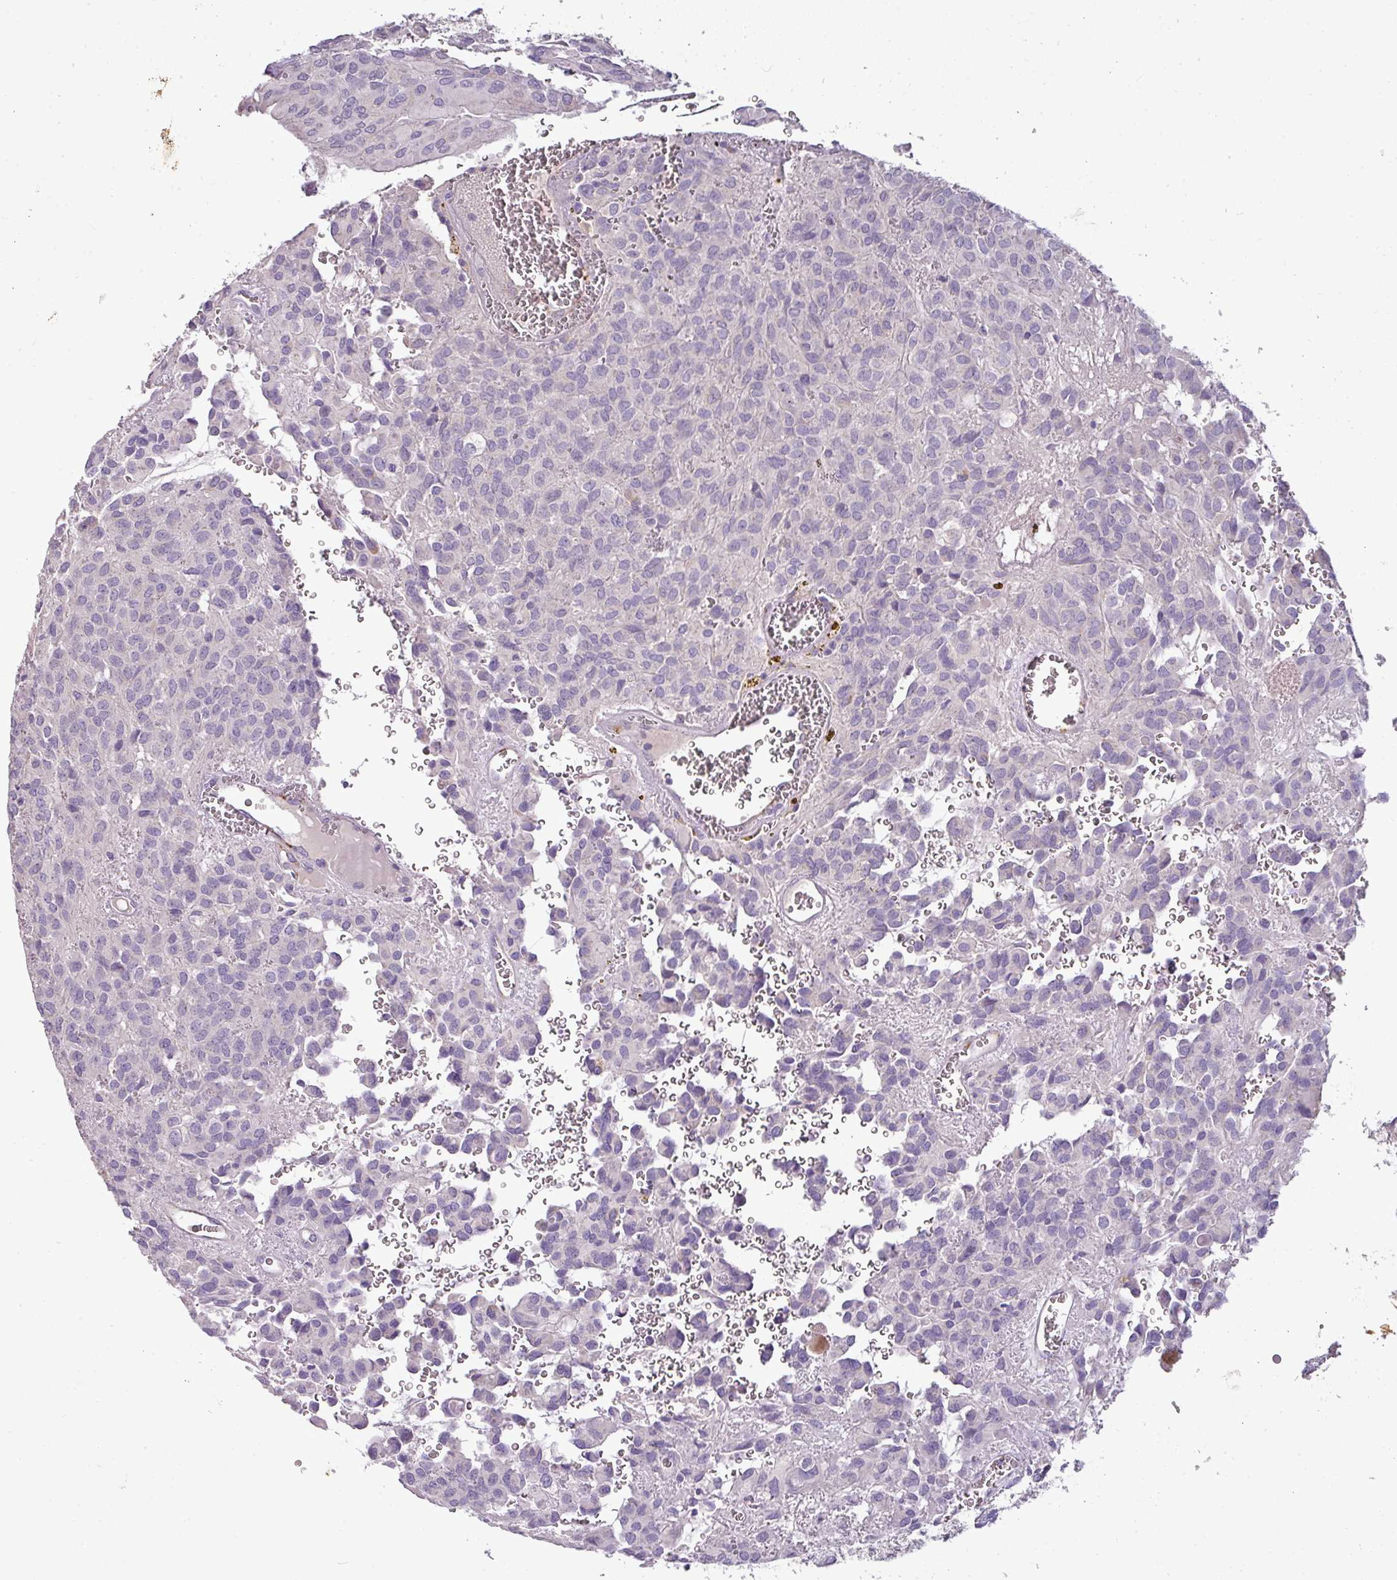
{"staining": {"intensity": "negative", "quantity": "none", "location": "none"}, "tissue": "glioma", "cell_type": "Tumor cells", "image_type": "cancer", "snomed": [{"axis": "morphology", "description": "Glioma, malignant, Low grade"}, {"axis": "topography", "description": "Brain"}], "caption": "Immunohistochemistry of human low-grade glioma (malignant) displays no staining in tumor cells. (DAB (3,3'-diaminobenzidine) immunohistochemistry (IHC) visualized using brightfield microscopy, high magnification).", "gene": "BRINP2", "patient": {"sex": "male", "age": 56}}